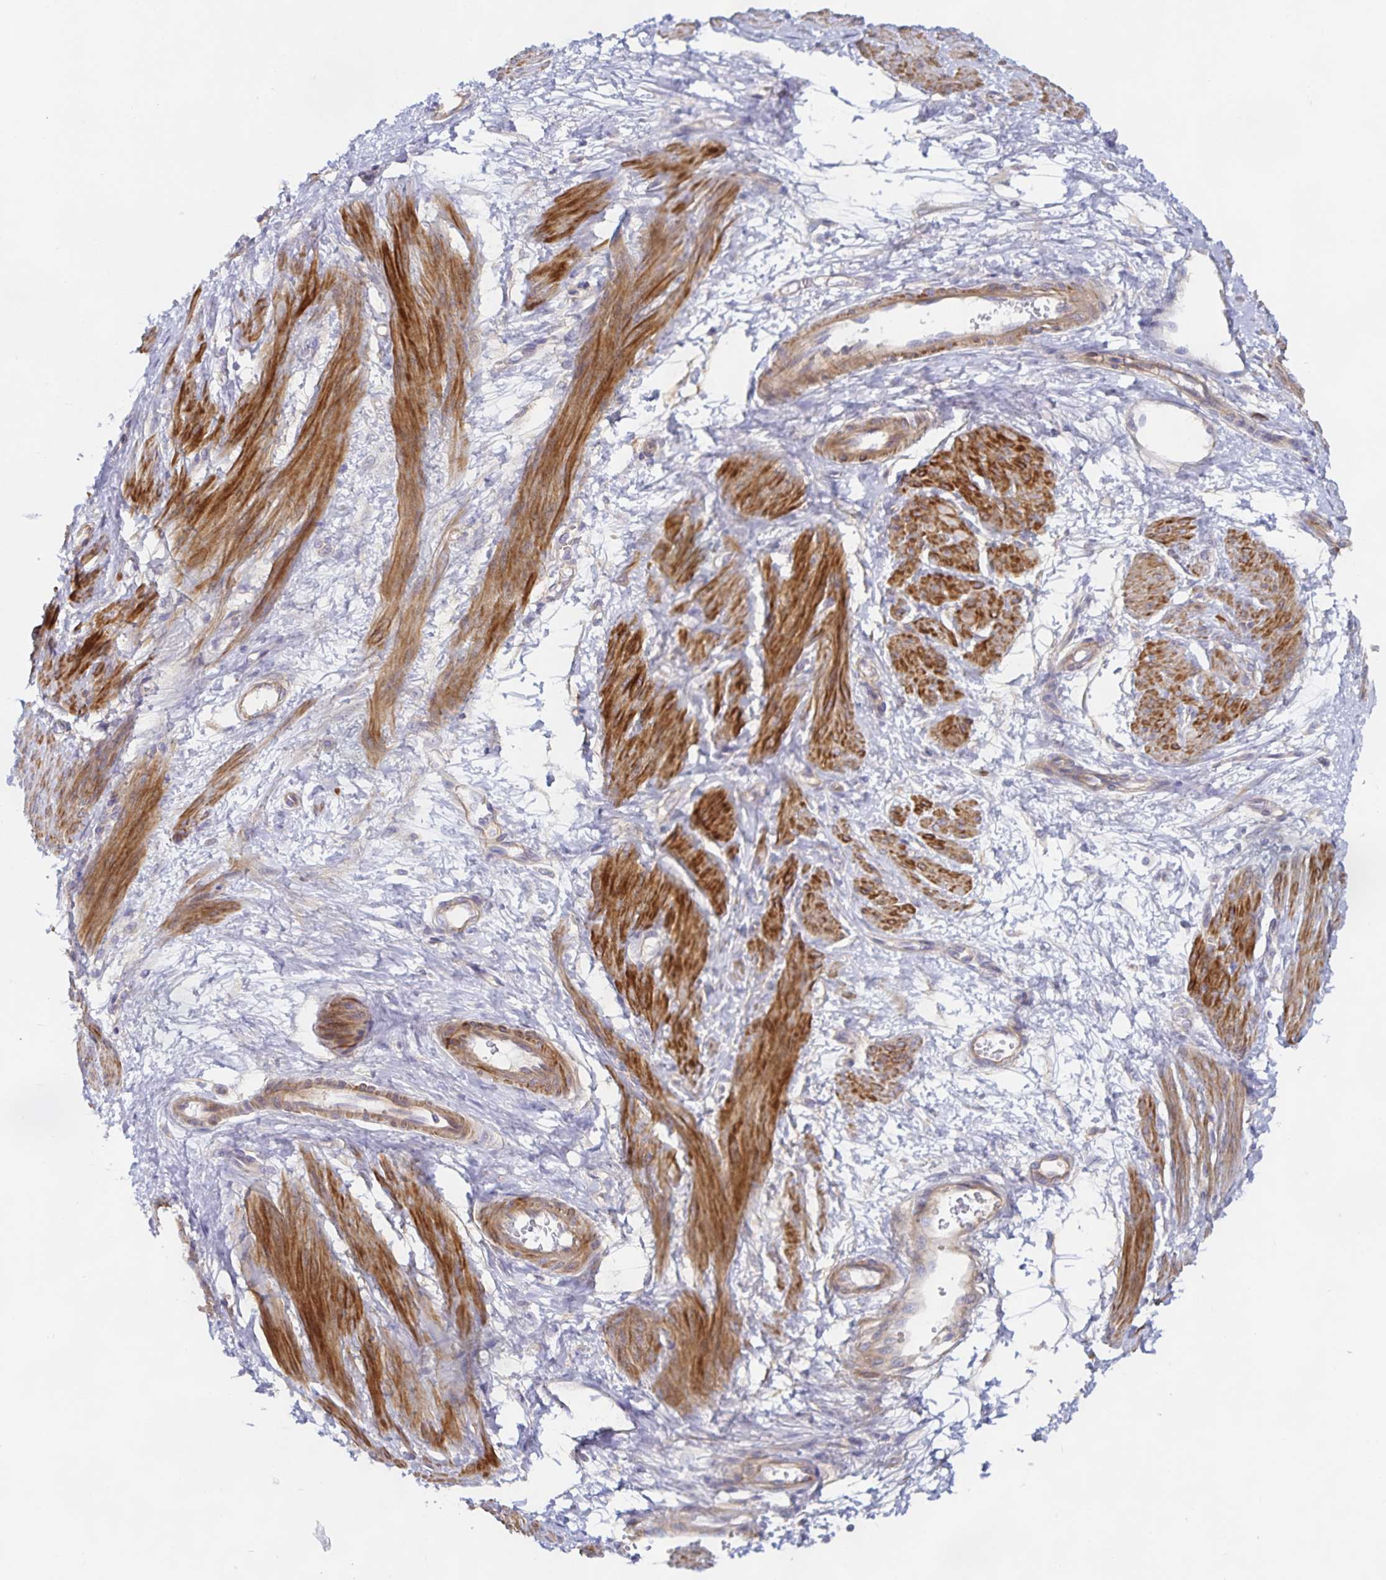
{"staining": {"intensity": "strong", "quantity": ">75%", "location": "cytoplasmic/membranous"}, "tissue": "smooth muscle", "cell_type": "Smooth muscle cells", "image_type": "normal", "snomed": [{"axis": "morphology", "description": "Normal tissue, NOS"}, {"axis": "topography", "description": "Smooth muscle"}, {"axis": "topography", "description": "Uterus"}], "caption": "Smooth muscle cells exhibit high levels of strong cytoplasmic/membranous expression in approximately >75% of cells in unremarkable human smooth muscle.", "gene": "METTL22", "patient": {"sex": "female", "age": 39}}